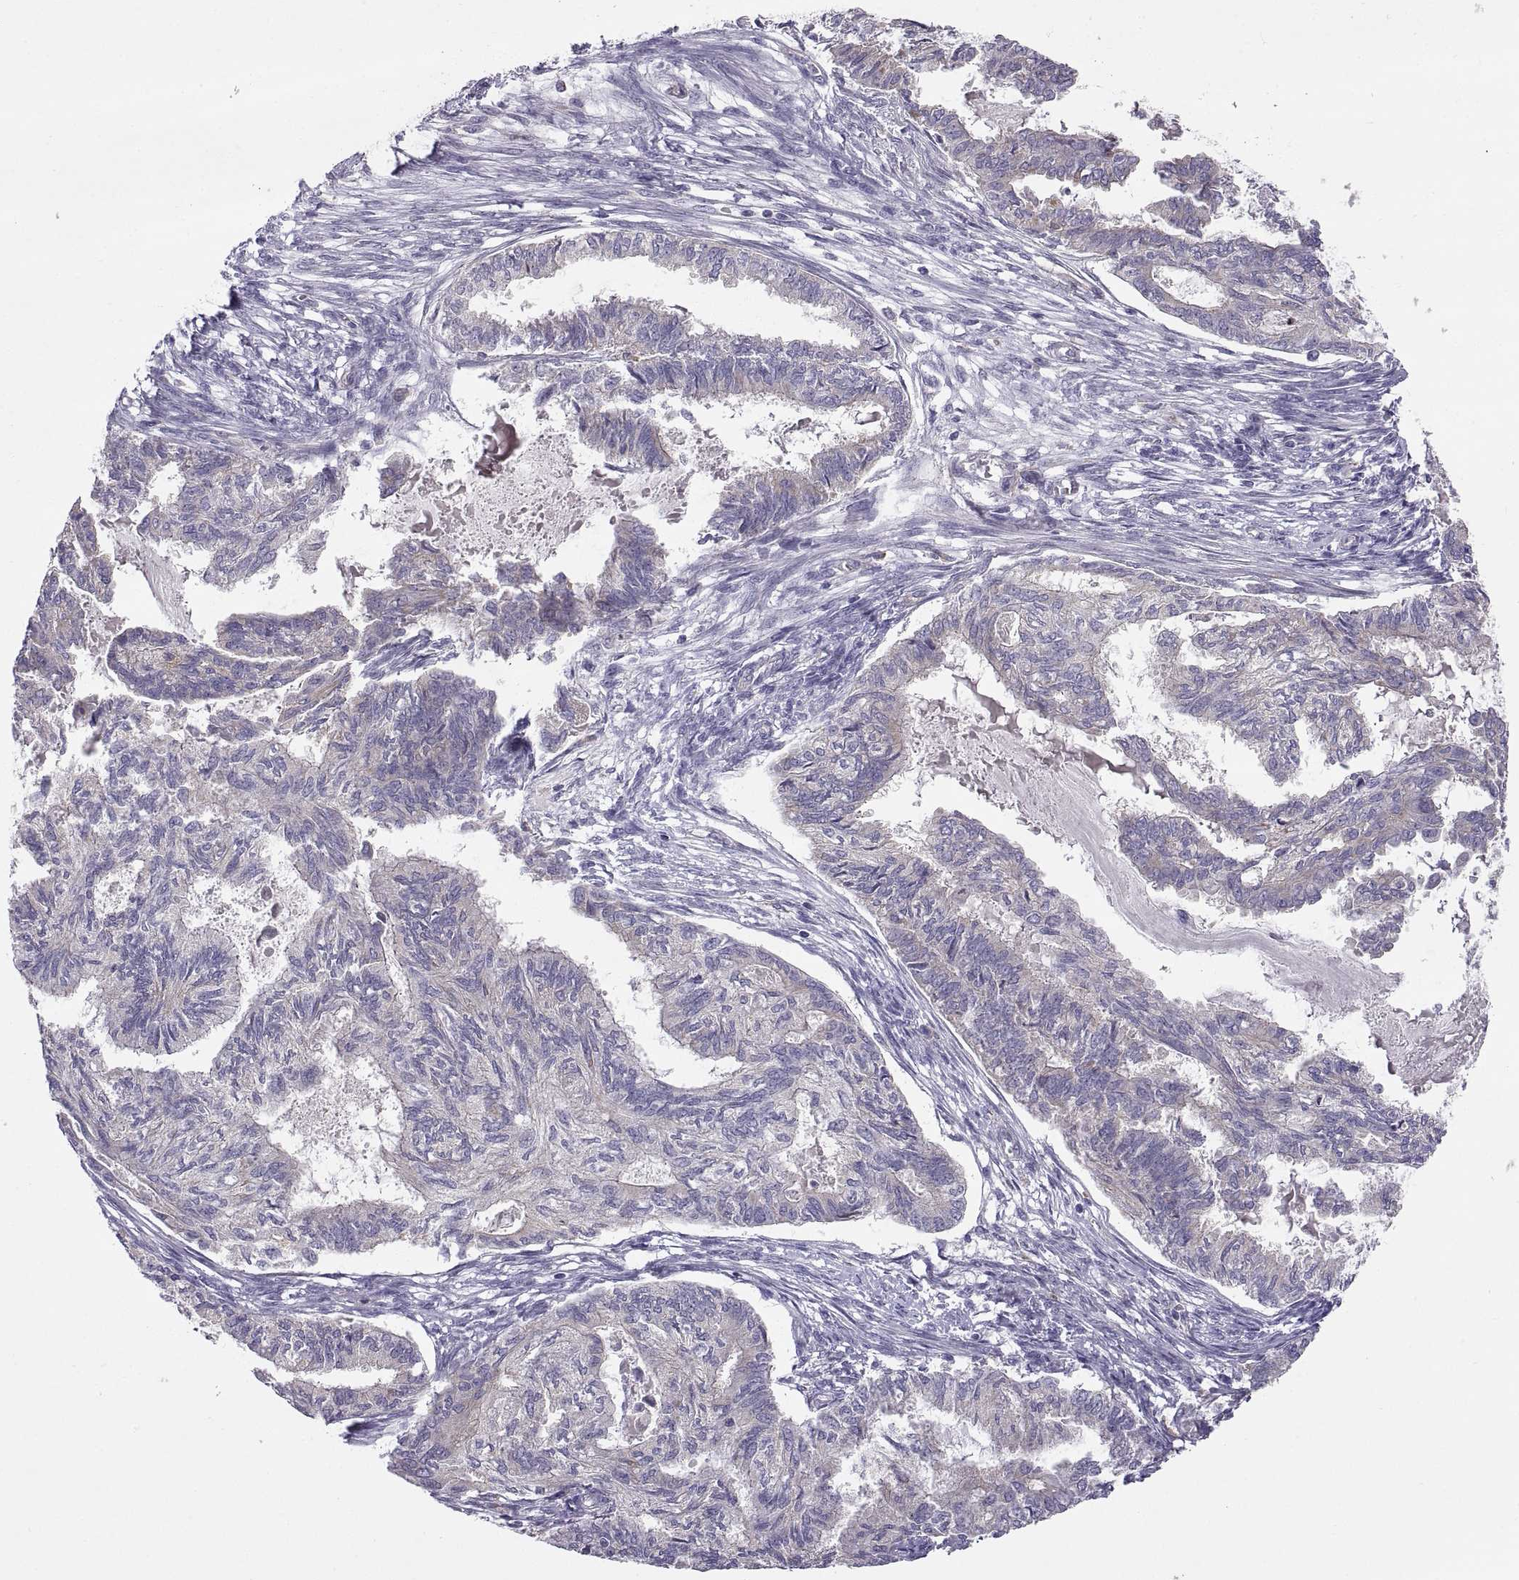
{"staining": {"intensity": "negative", "quantity": "none", "location": "none"}, "tissue": "endometrial cancer", "cell_type": "Tumor cells", "image_type": "cancer", "snomed": [{"axis": "morphology", "description": "Adenocarcinoma, NOS"}, {"axis": "topography", "description": "Endometrium"}], "caption": "This image is of endometrial cancer stained with IHC to label a protein in brown with the nuclei are counter-stained blue. There is no expression in tumor cells. The staining was performed using DAB to visualize the protein expression in brown, while the nuclei were stained in blue with hematoxylin (Magnification: 20x).", "gene": "ARSL", "patient": {"sex": "female", "age": 86}}